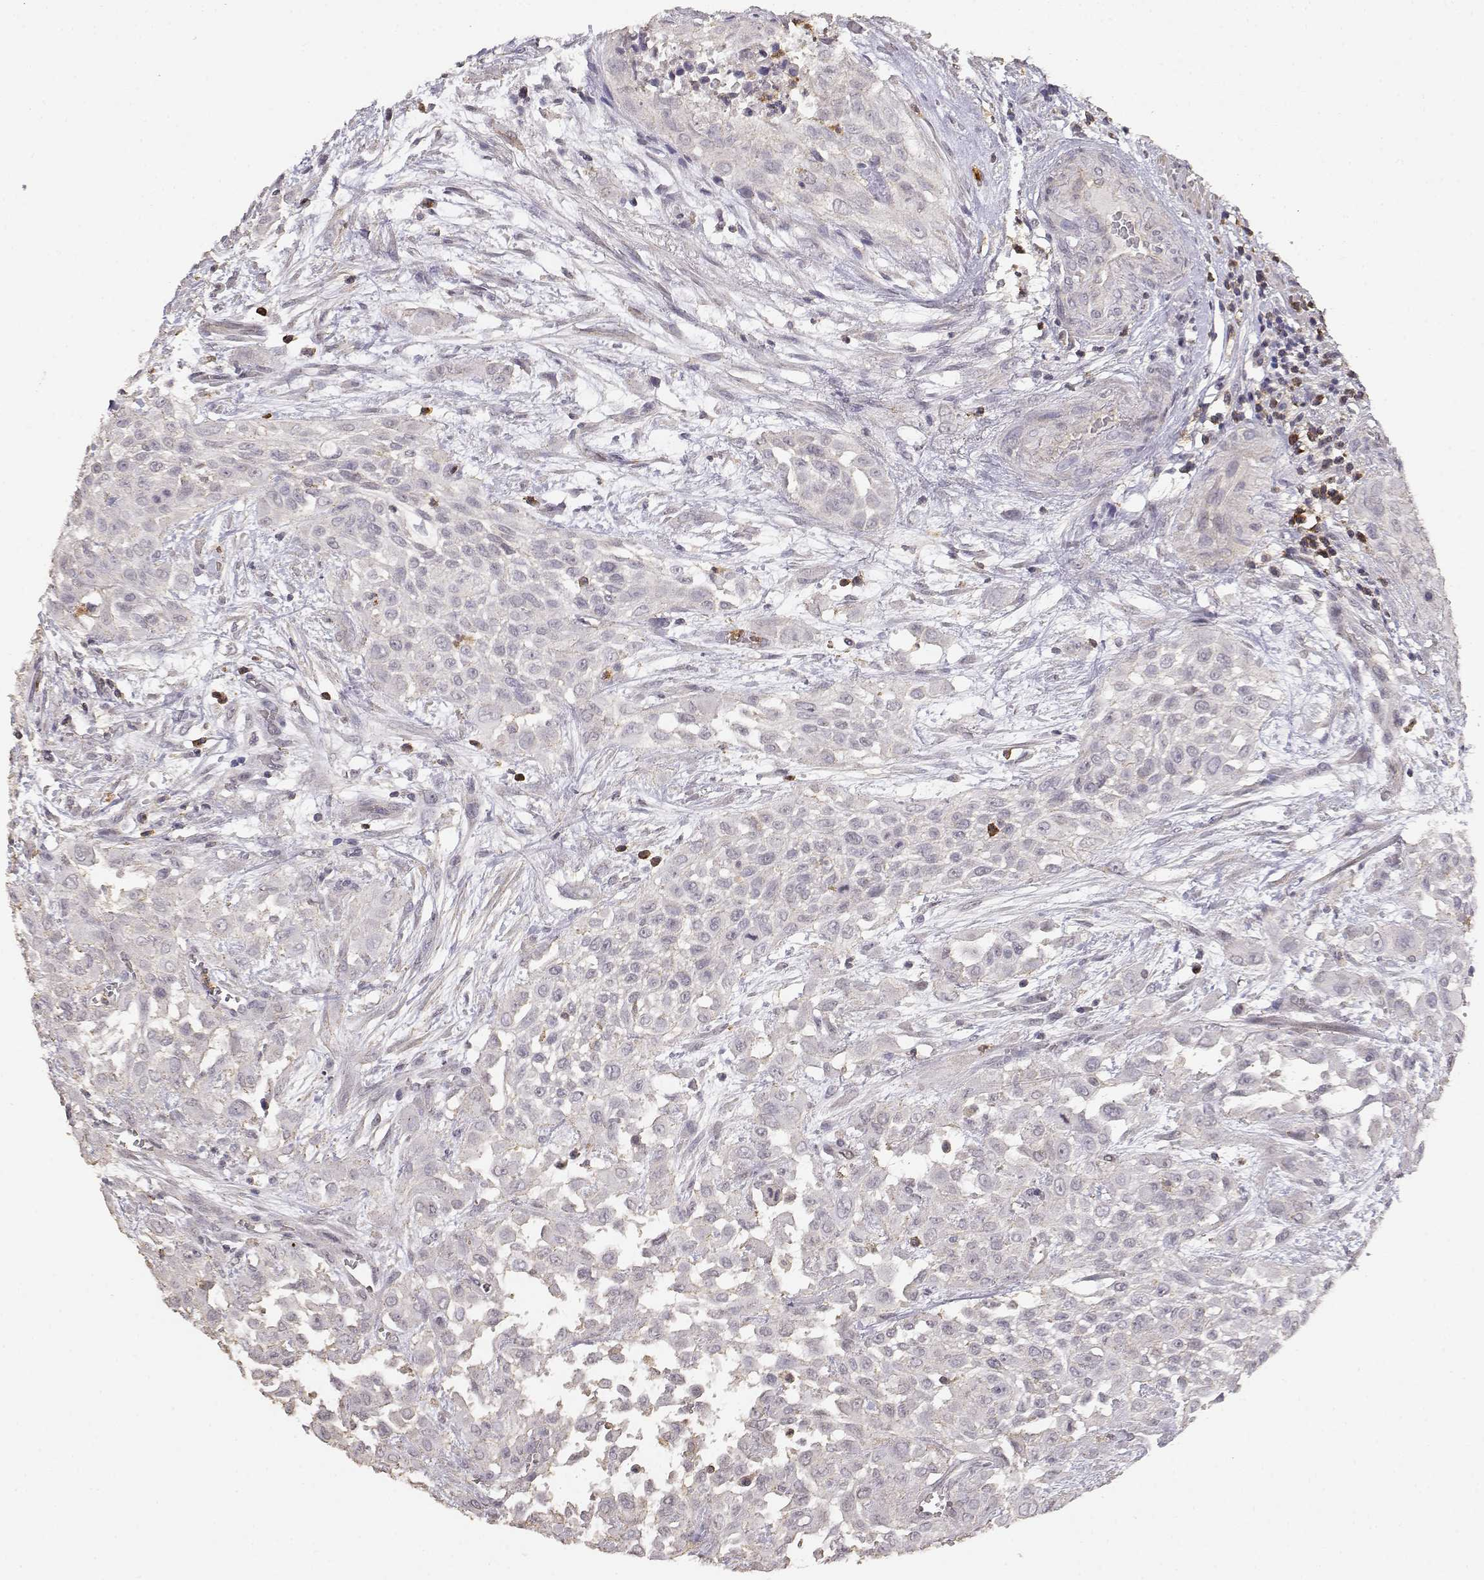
{"staining": {"intensity": "negative", "quantity": "none", "location": "none"}, "tissue": "urothelial cancer", "cell_type": "Tumor cells", "image_type": "cancer", "snomed": [{"axis": "morphology", "description": "Urothelial carcinoma, High grade"}, {"axis": "topography", "description": "Urinary bladder"}], "caption": "Immunohistochemistry (IHC) micrograph of urothelial cancer stained for a protein (brown), which reveals no expression in tumor cells.", "gene": "TNFRSF10C", "patient": {"sex": "male", "age": 57}}